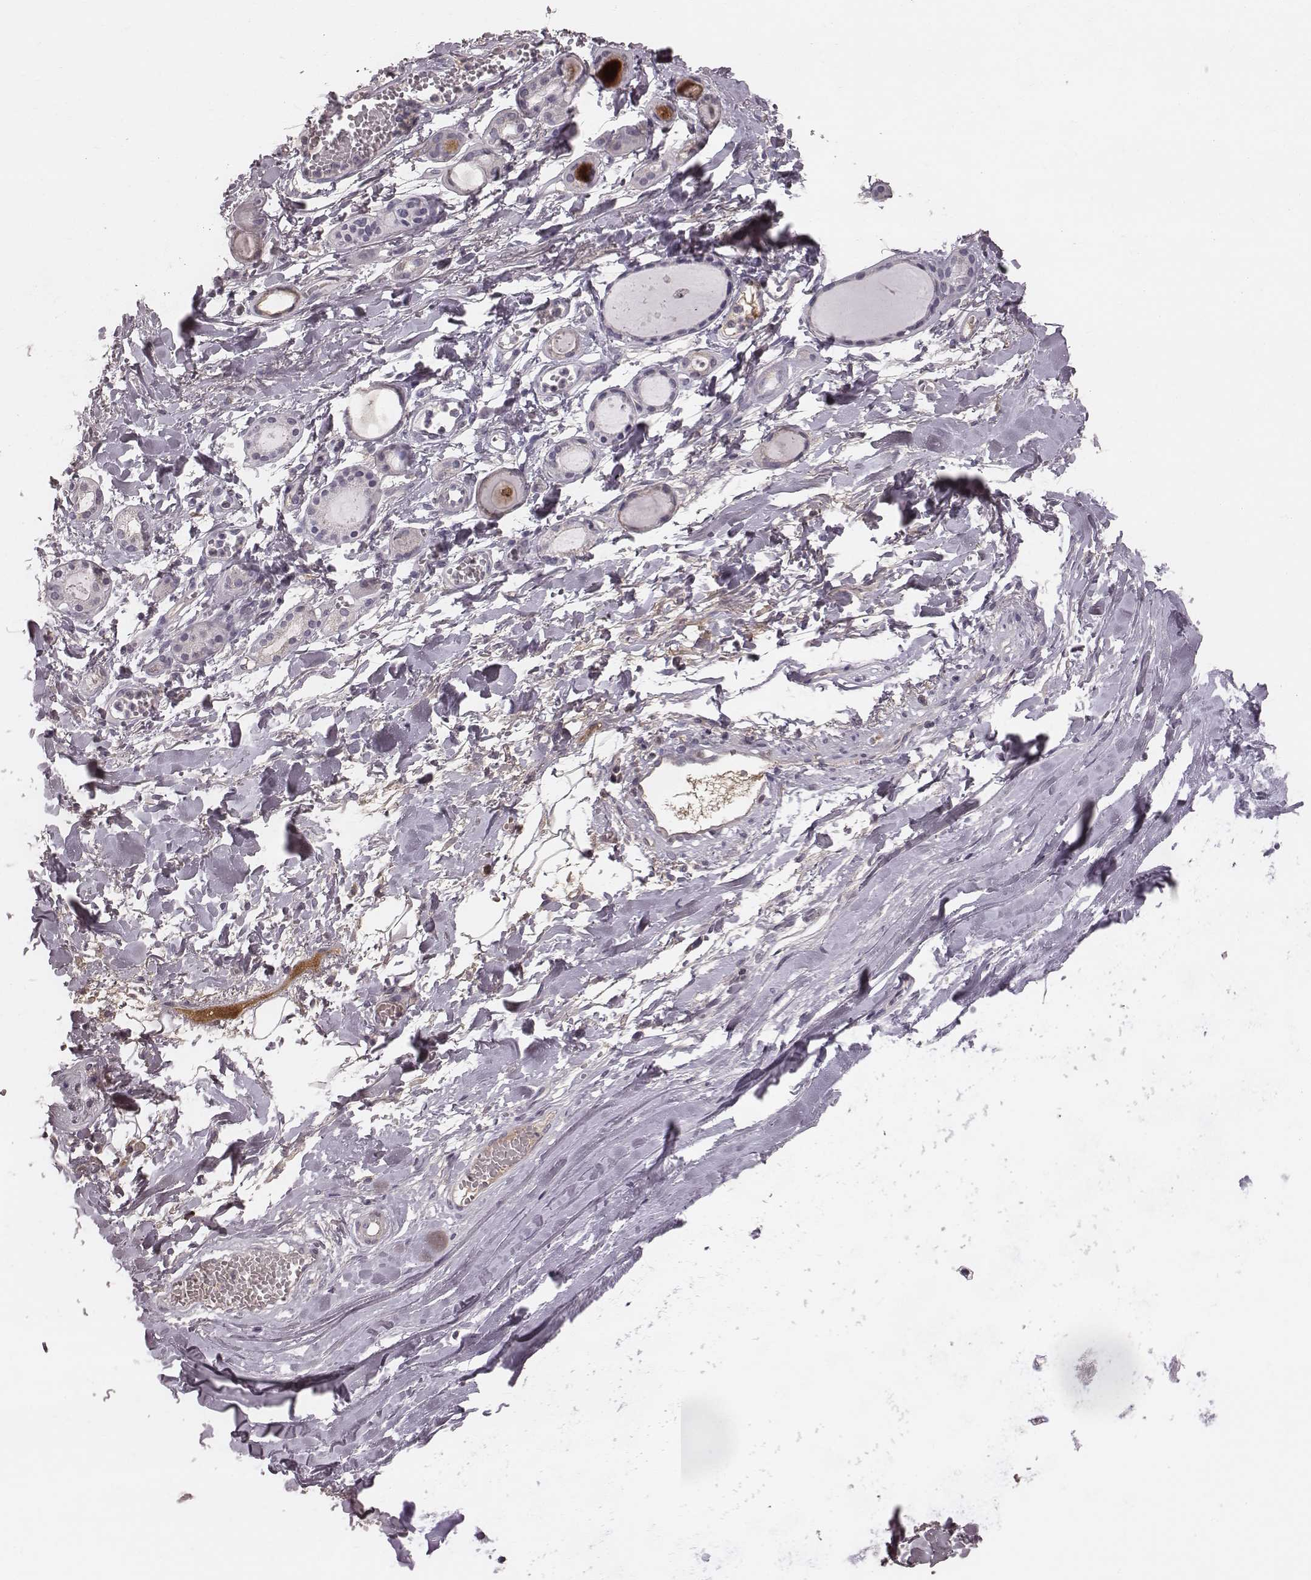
{"staining": {"intensity": "negative", "quantity": "none", "location": "none"}, "tissue": "adipose tissue", "cell_type": "Adipocytes", "image_type": "normal", "snomed": [{"axis": "morphology", "description": "Normal tissue, NOS"}, {"axis": "topography", "description": "Cartilage tissue"}, {"axis": "topography", "description": "Nasopharynx"}, {"axis": "topography", "description": "Thyroid gland"}], "caption": "The photomicrograph shows no significant staining in adipocytes of adipose tissue. (Brightfield microscopy of DAB IHC at high magnification).", "gene": "CFTR", "patient": {"sex": "male", "age": 63}}